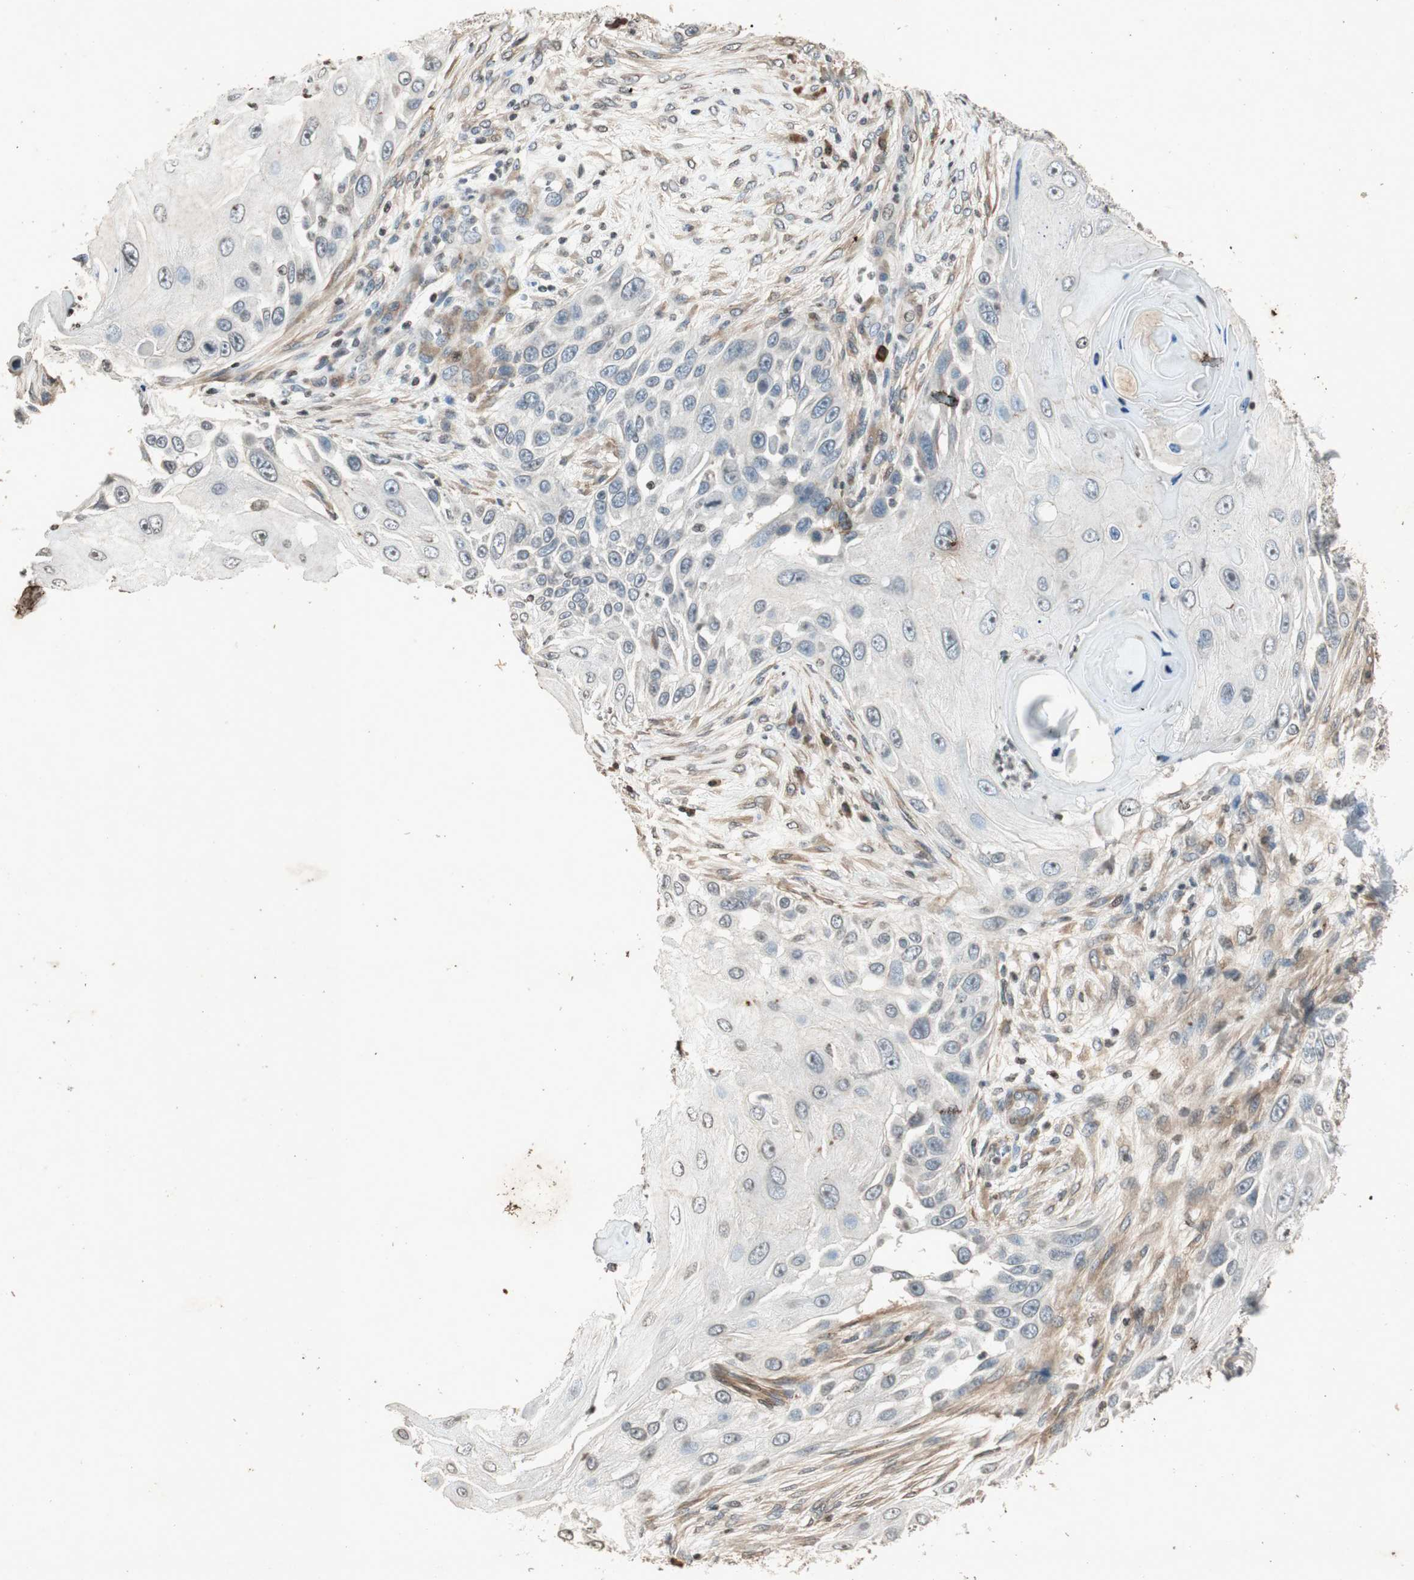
{"staining": {"intensity": "negative", "quantity": "none", "location": "none"}, "tissue": "skin cancer", "cell_type": "Tumor cells", "image_type": "cancer", "snomed": [{"axis": "morphology", "description": "Squamous cell carcinoma, NOS"}, {"axis": "topography", "description": "Skin"}], "caption": "The photomicrograph displays no significant expression in tumor cells of squamous cell carcinoma (skin).", "gene": "PRKG1", "patient": {"sex": "female", "age": 44}}